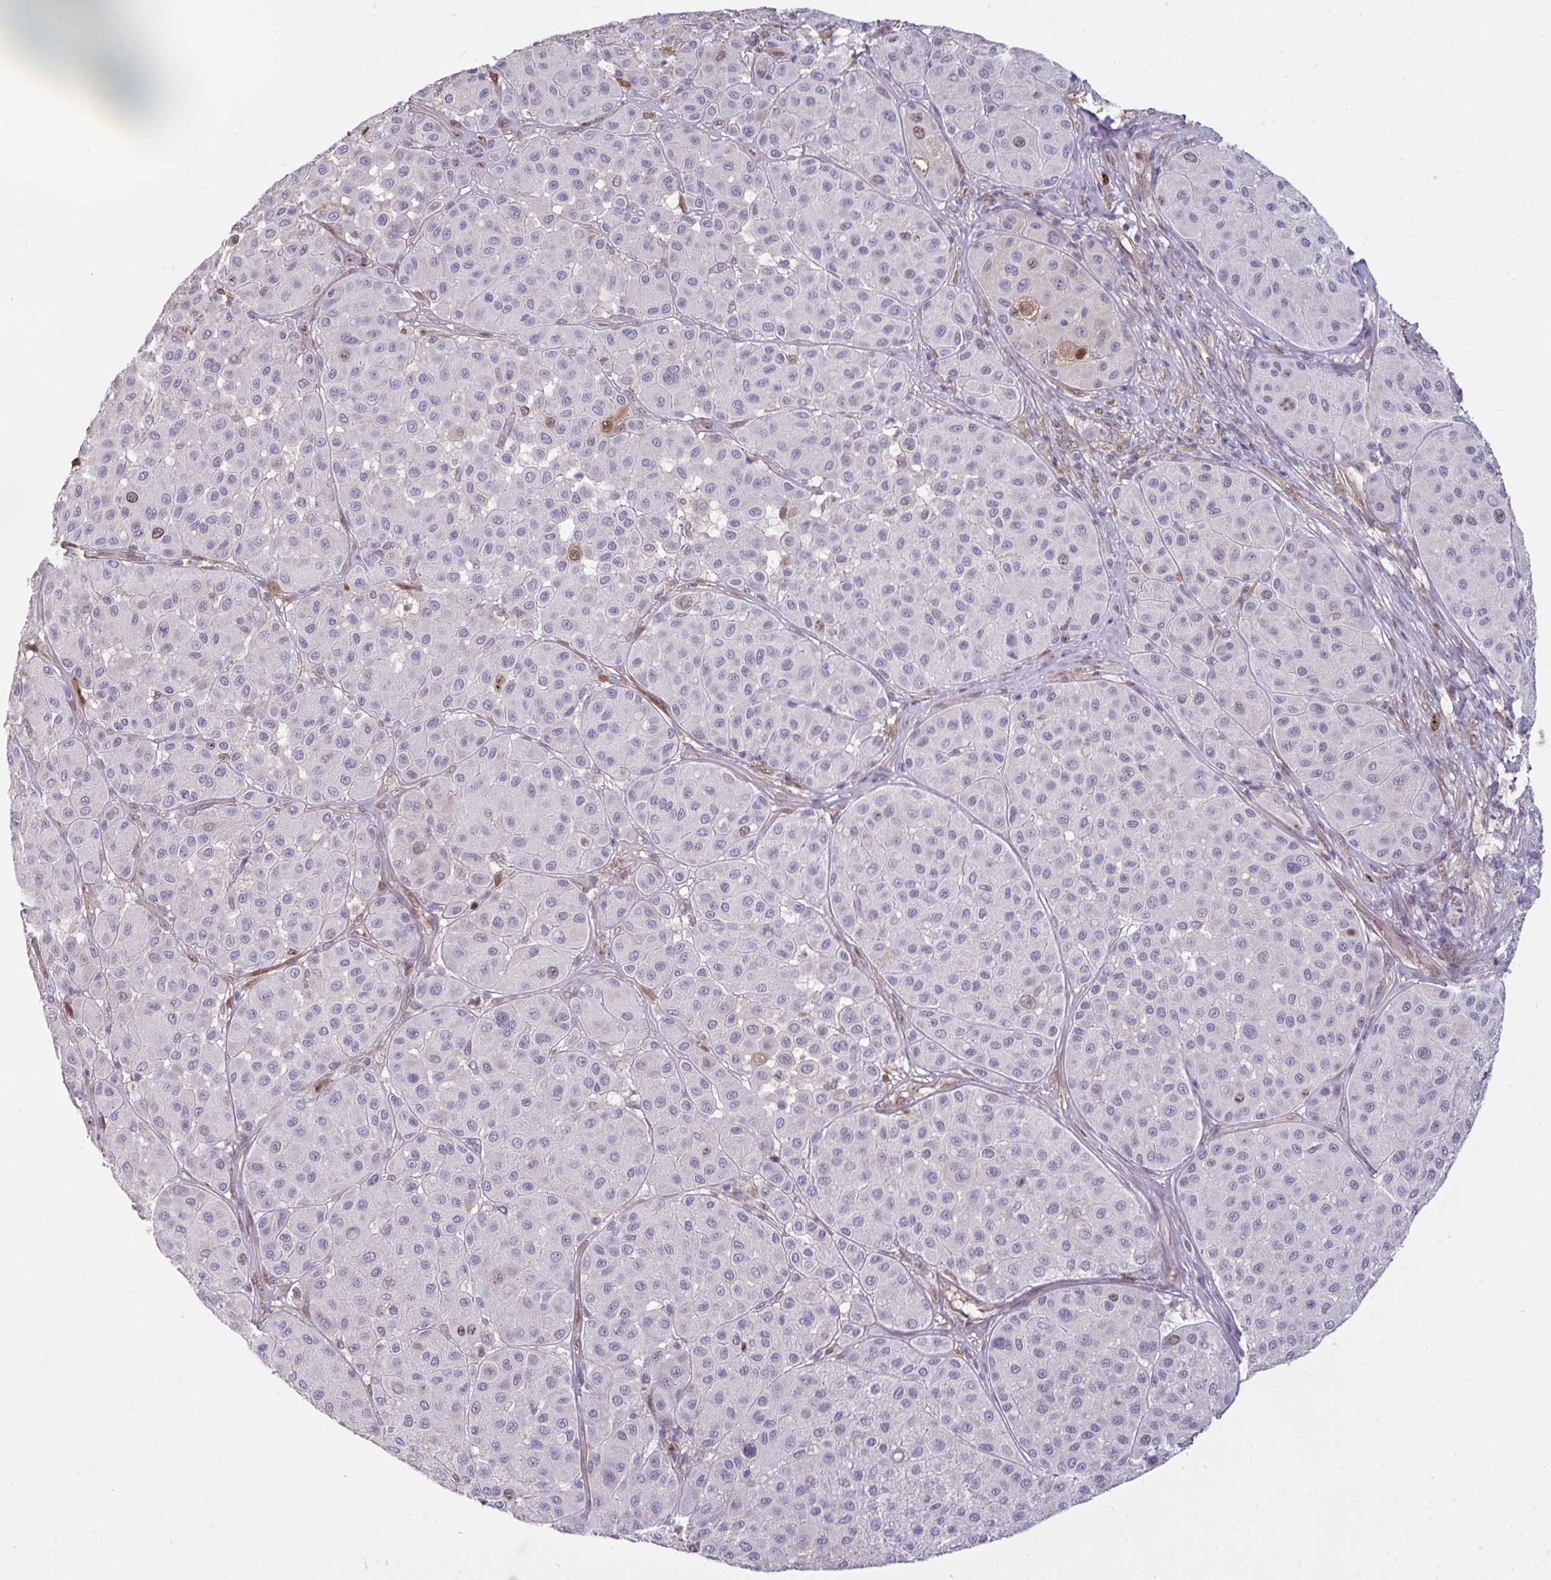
{"staining": {"intensity": "negative", "quantity": "none", "location": "none"}, "tissue": "melanoma", "cell_type": "Tumor cells", "image_type": "cancer", "snomed": [{"axis": "morphology", "description": "Malignant melanoma, Metastatic site"}, {"axis": "topography", "description": "Smooth muscle"}], "caption": "The micrograph exhibits no significant positivity in tumor cells of melanoma.", "gene": "SETD7", "patient": {"sex": "male", "age": 41}}